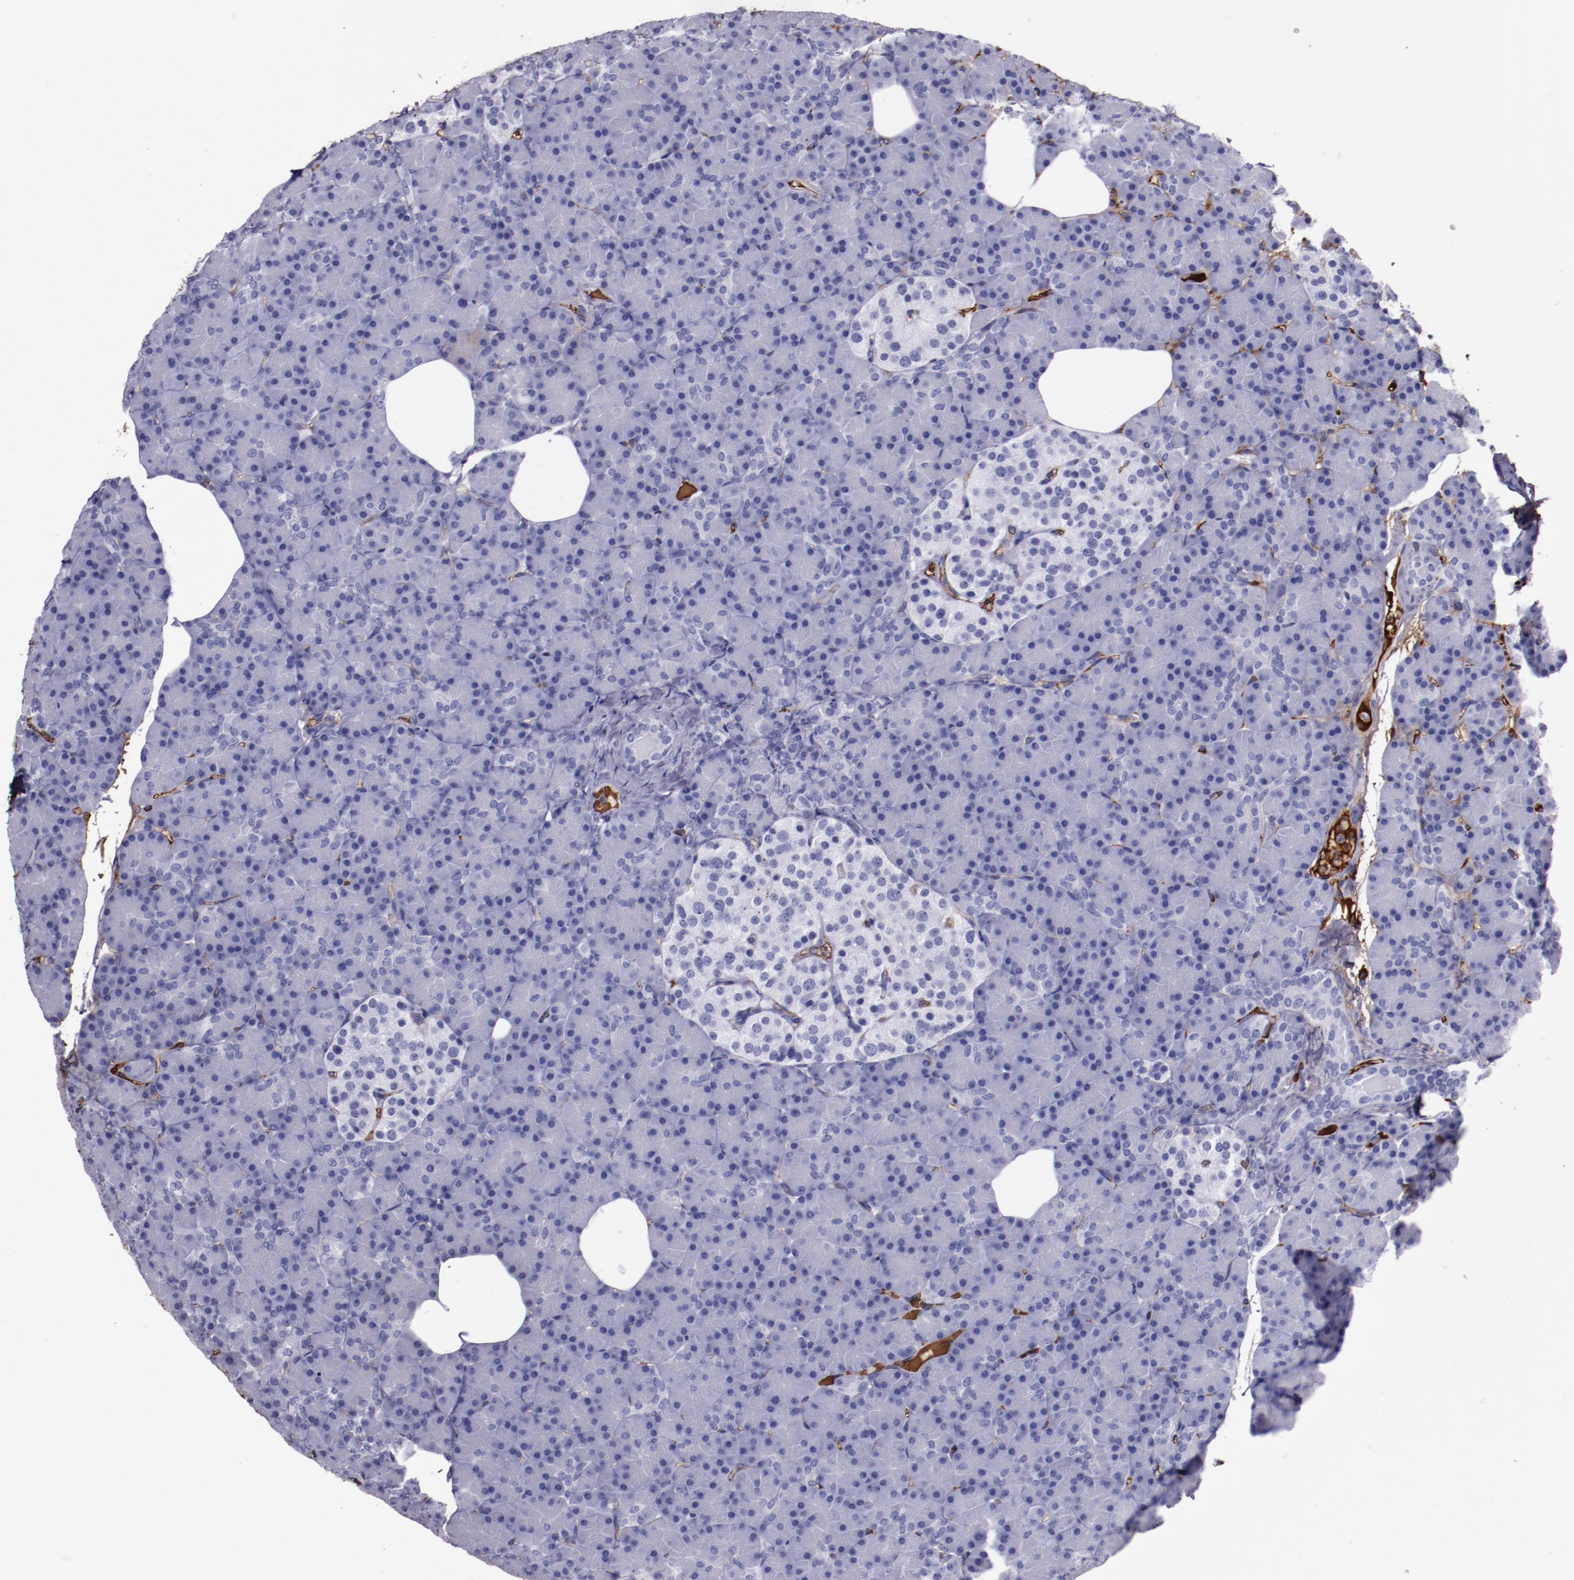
{"staining": {"intensity": "weak", "quantity": "<25%", "location": "cytoplasmic/membranous"}, "tissue": "pancreas", "cell_type": "Exocrine glandular cells", "image_type": "normal", "snomed": [{"axis": "morphology", "description": "Normal tissue, NOS"}, {"axis": "topography", "description": "Pancreas"}], "caption": "A high-resolution image shows IHC staining of normal pancreas, which demonstrates no significant expression in exocrine glandular cells. (Immunohistochemistry, brightfield microscopy, high magnification).", "gene": "A2M", "patient": {"sex": "female", "age": 43}}